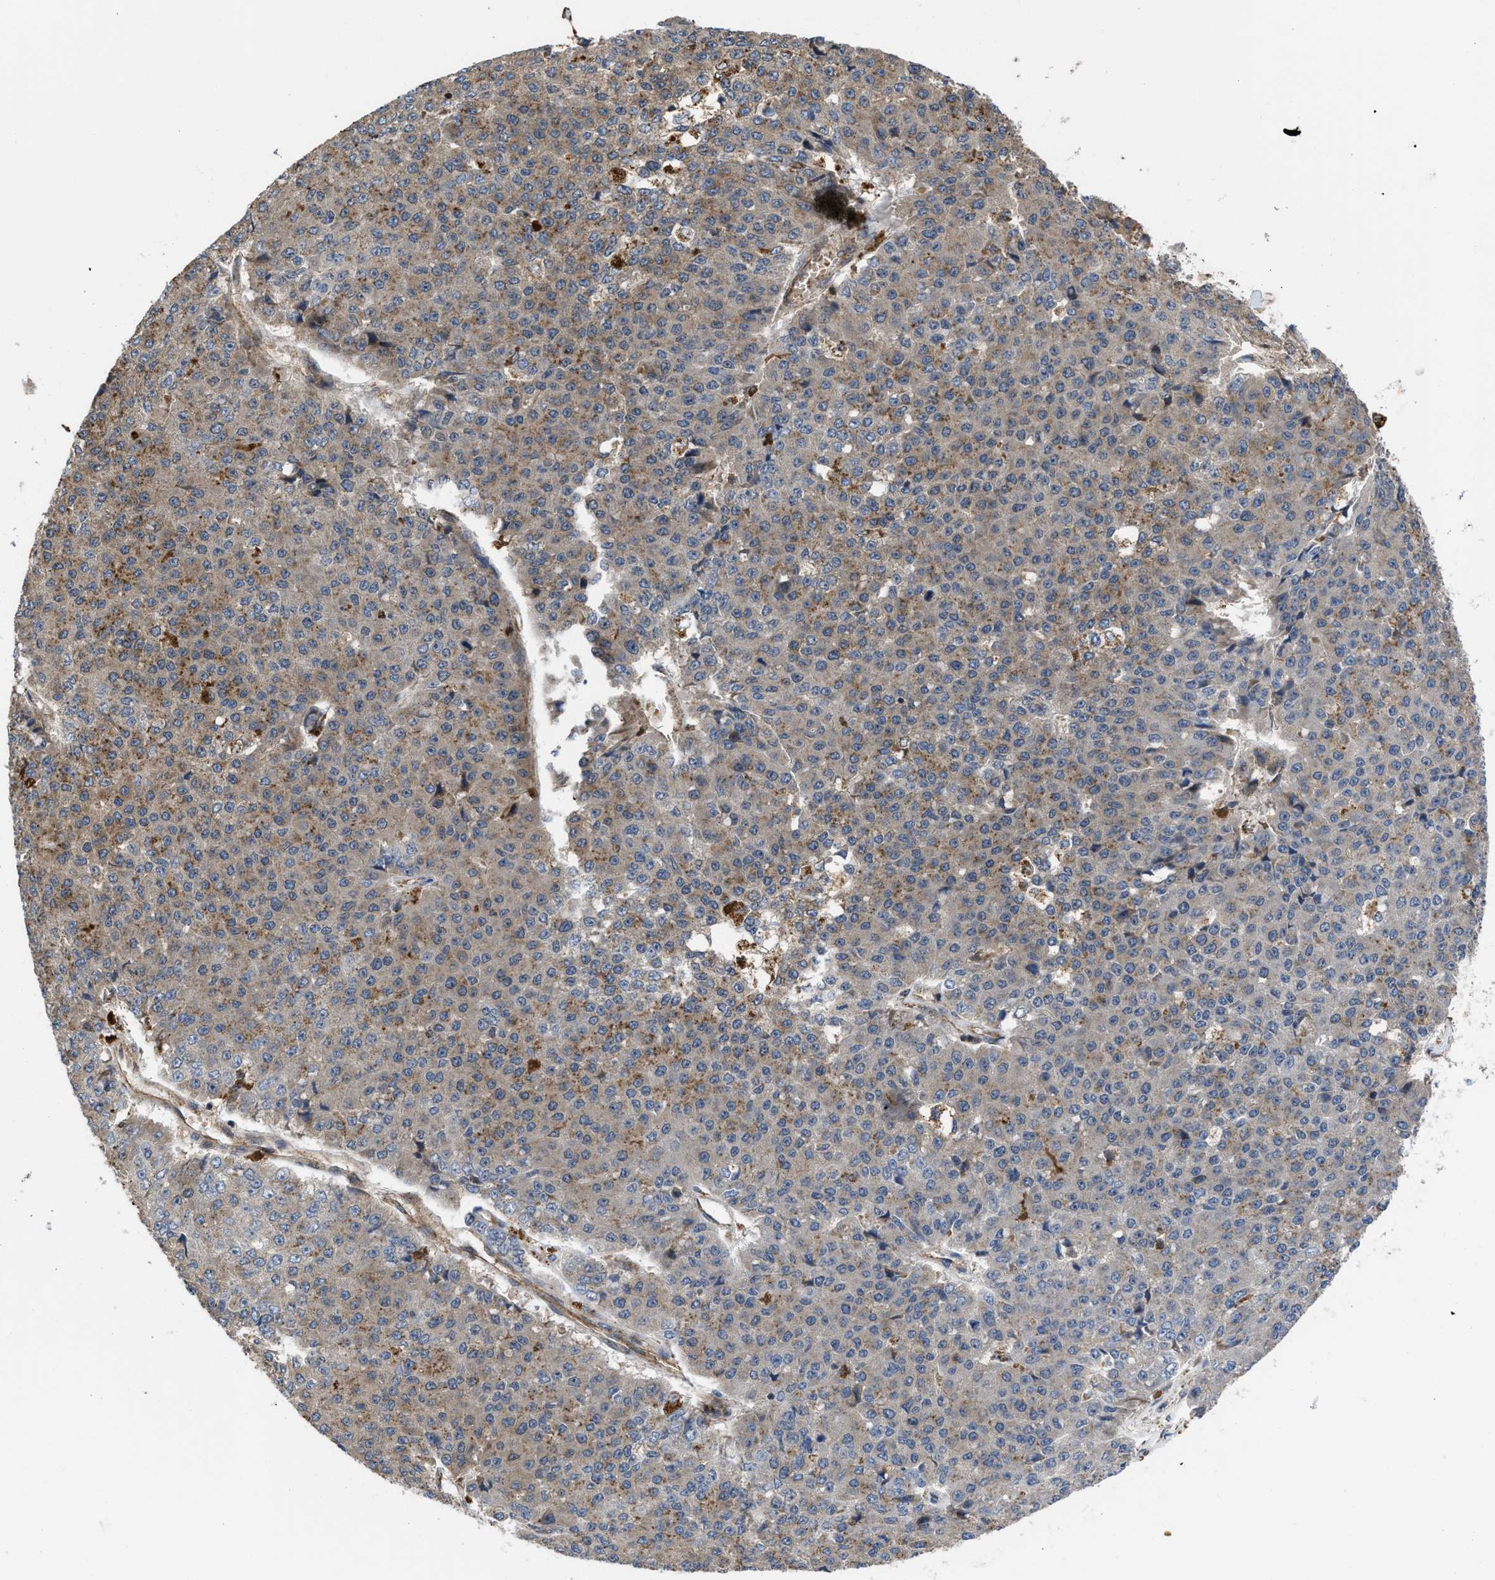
{"staining": {"intensity": "moderate", "quantity": "25%-75%", "location": "cytoplasmic/membranous"}, "tissue": "pancreatic cancer", "cell_type": "Tumor cells", "image_type": "cancer", "snomed": [{"axis": "morphology", "description": "Adenocarcinoma, NOS"}, {"axis": "topography", "description": "Pancreas"}], "caption": "A micrograph of pancreatic cancer (adenocarcinoma) stained for a protein reveals moderate cytoplasmic/membranous brown staining in tumor cells.", "gene": "GPATCH2L", "patient": {"sex": "male", "age": 50}}